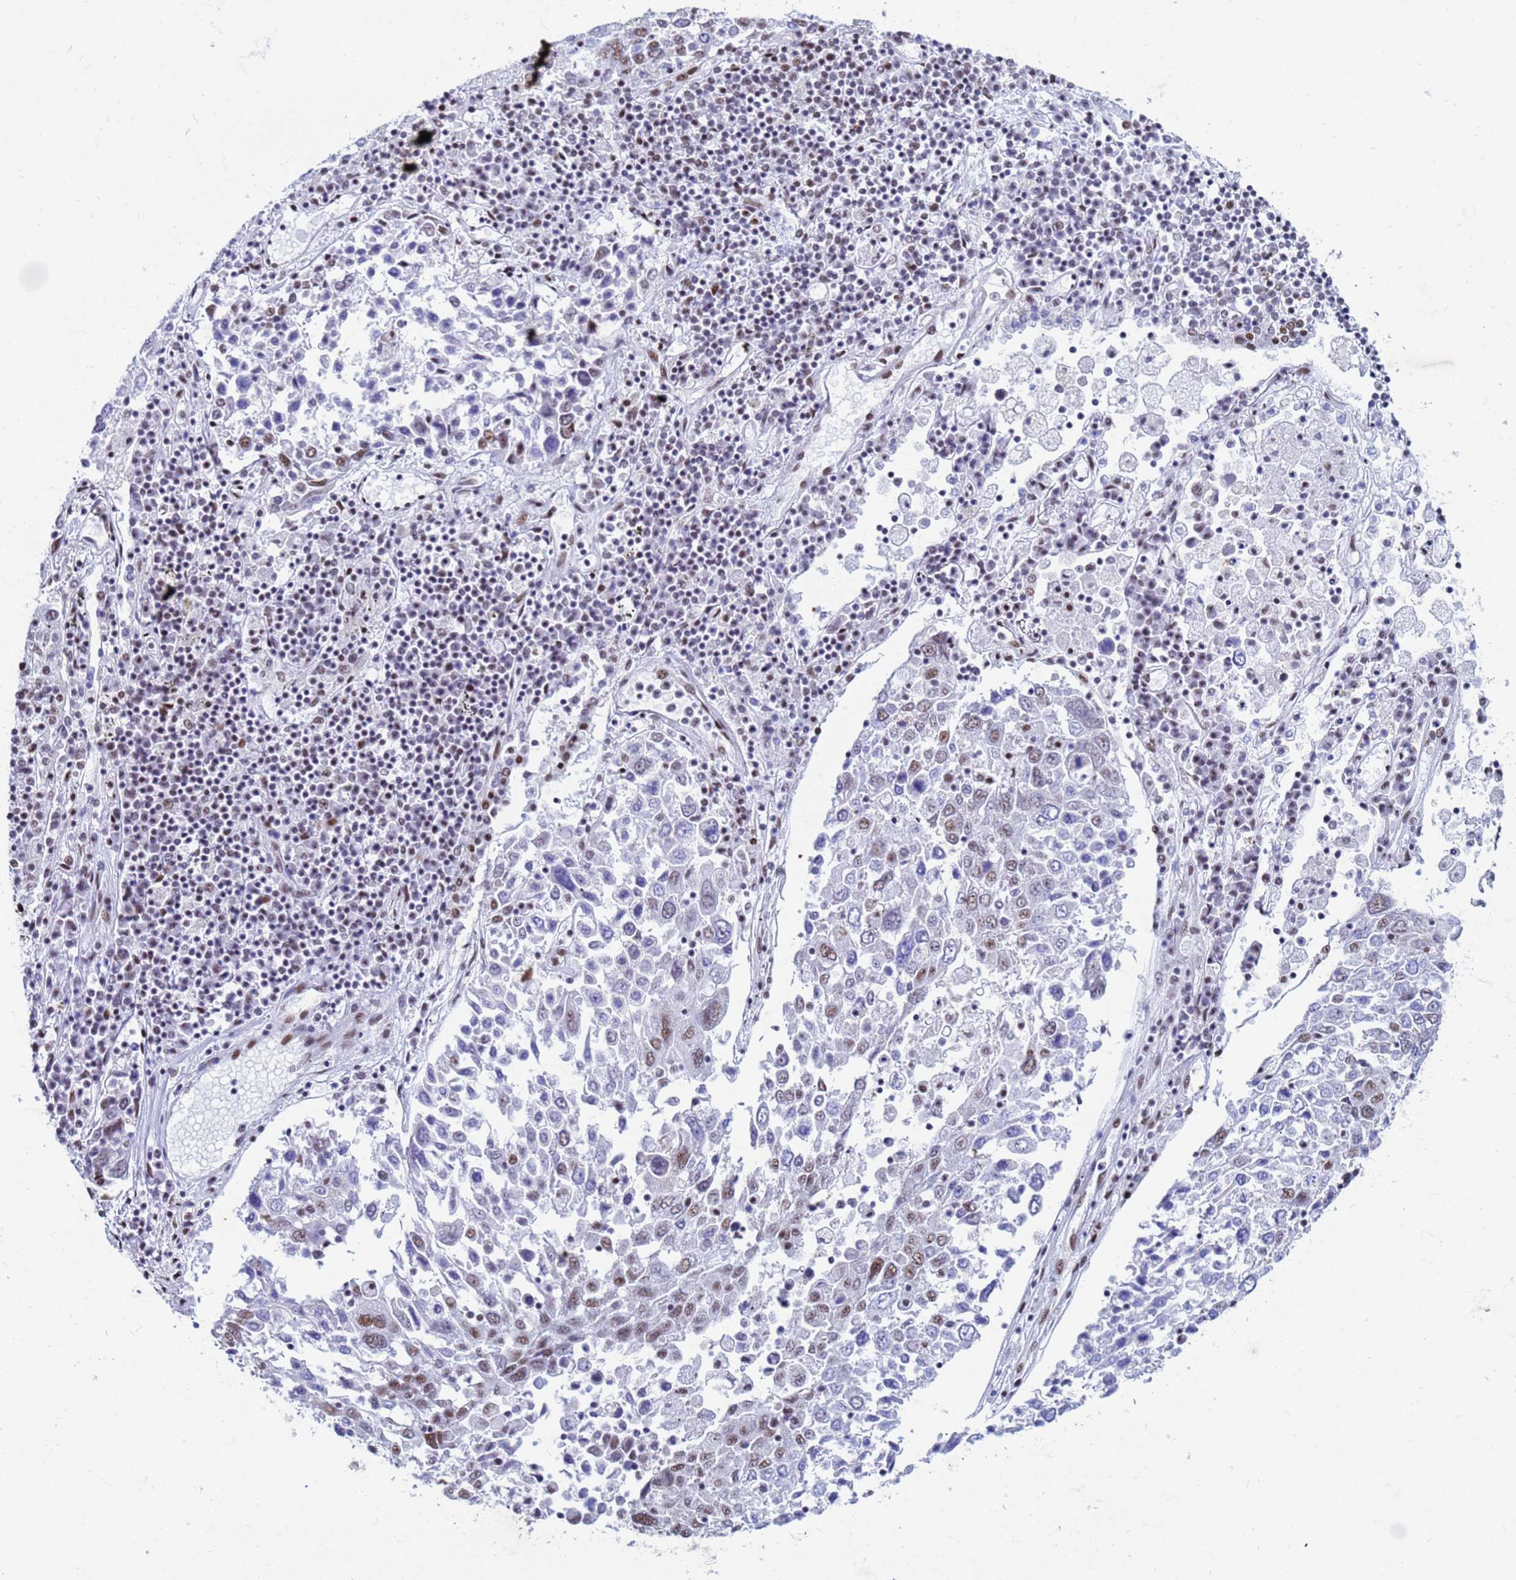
{"staining": {"intensity": "moderate", "quantity": "25%-75%", "location": "nuclear"}, "tissue": "lung cancer", "cell_type": "Tumor cells", "image_type": "cancer", "snomed": [{"axis": "morphology", "description": "Squamous cell carcinoma, NOS"}, {"axis": "topography", "description": "Lung"}], "caption": "Moderate nuclear expression for a protein is identified in approximately 25%-75% of tumor cells of lung cancer (squamous cell carcinoma) using IHC.", "gene": "FAM170B", "patient": {"sex": "male", "age": 65}}